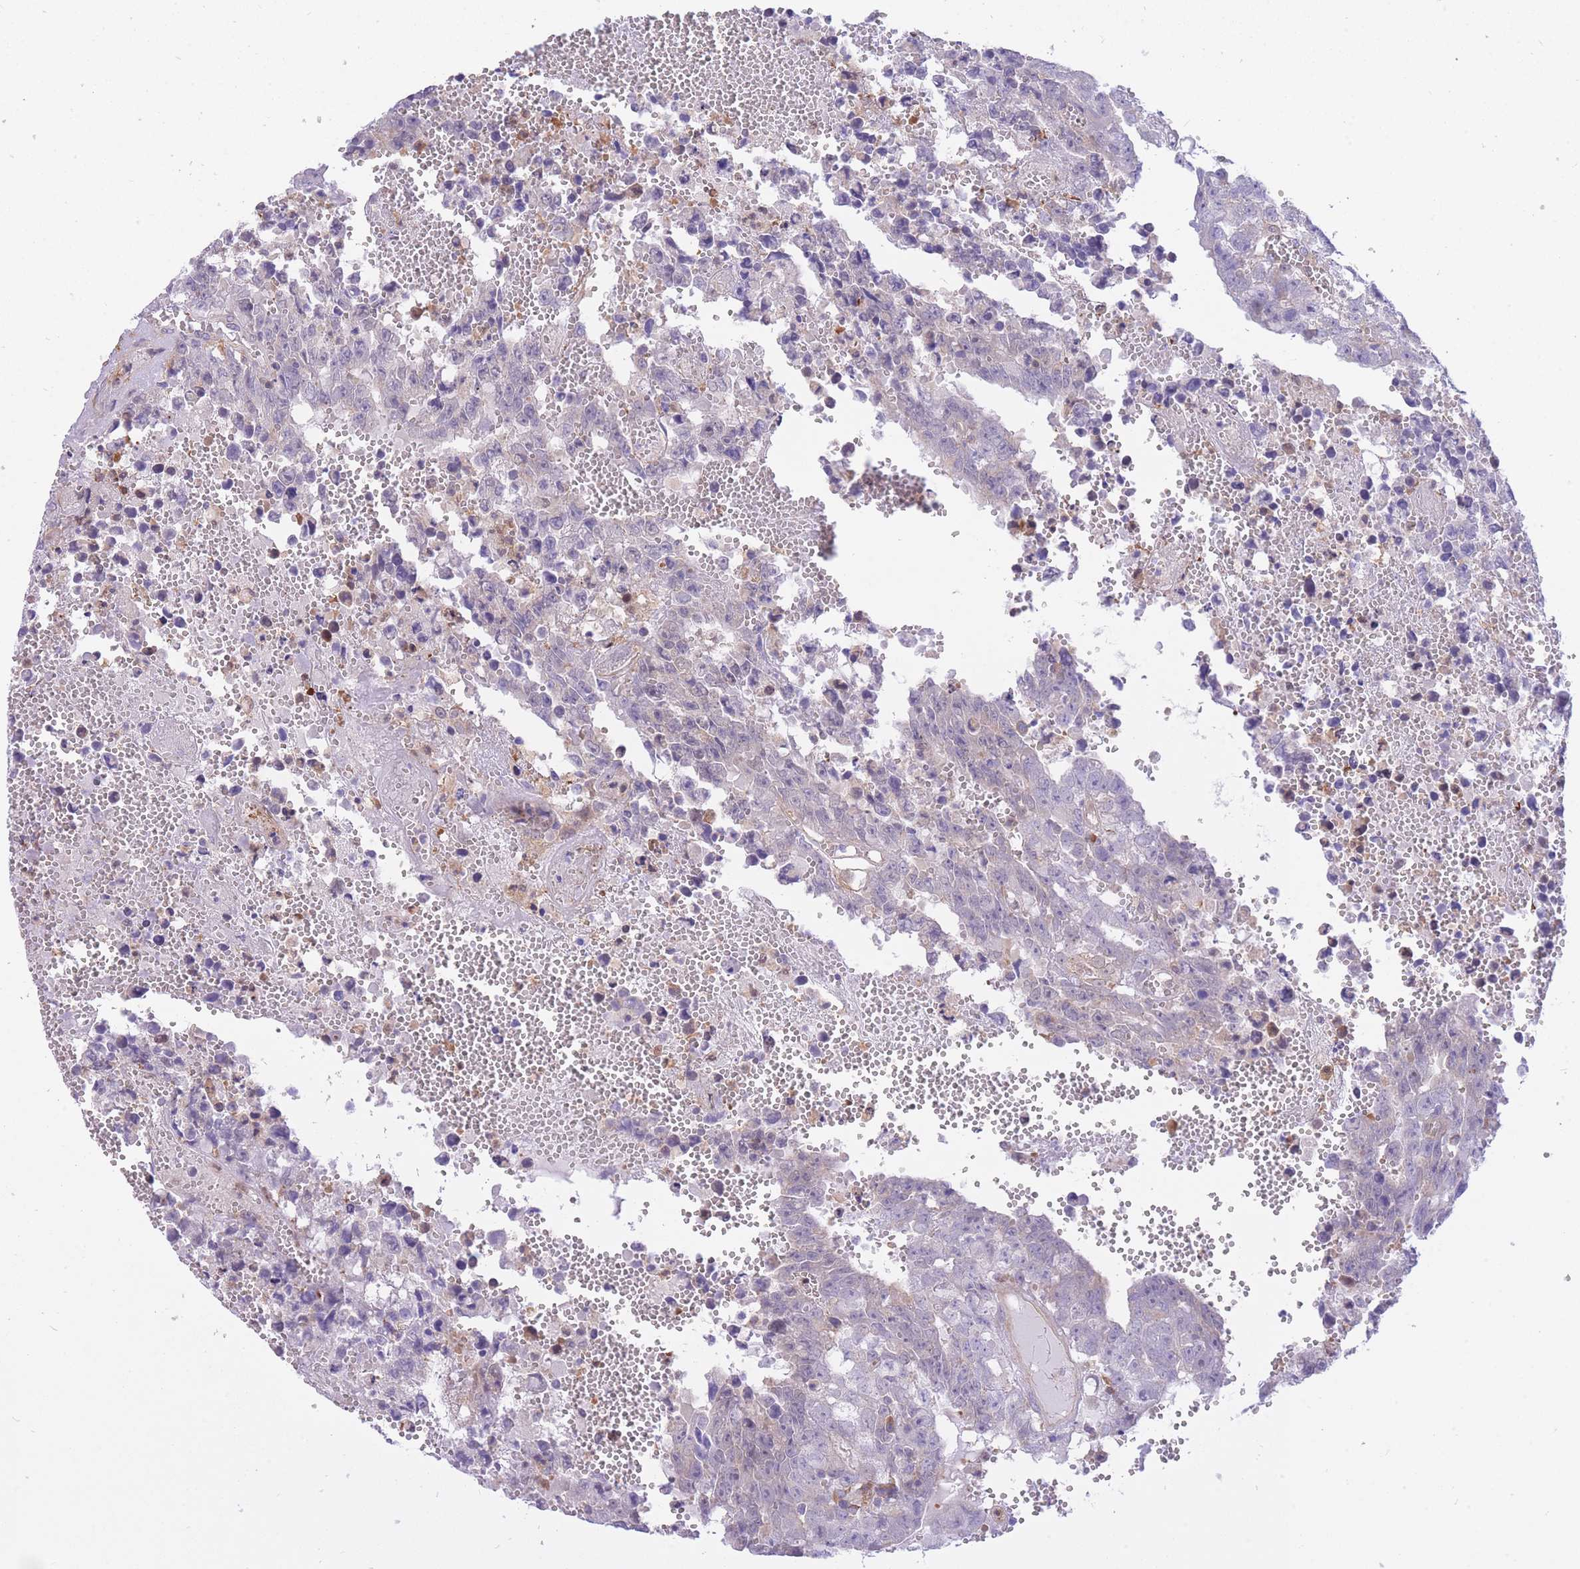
{"staining": {"intensity": "negative", "quantity": "none", "location": "none"}, "tissue": "testis cancer", "cell_type": "Tumor cells", "image_type": "cancer", "snomed": [{"axis": "morphology", "description": "Carcinoma, Embryonal, NOS"}, {"axis": "topography", "description": "Testis"}], "caption": "High power microscopy image of an immunohistochemistry (IHC) photomicrograph of testis cancer (embryonal carcinoma), revealing no significant expression in tumor cells.", "gene": "NAMPT", "patient": {"sex": "male", "age": 25}}